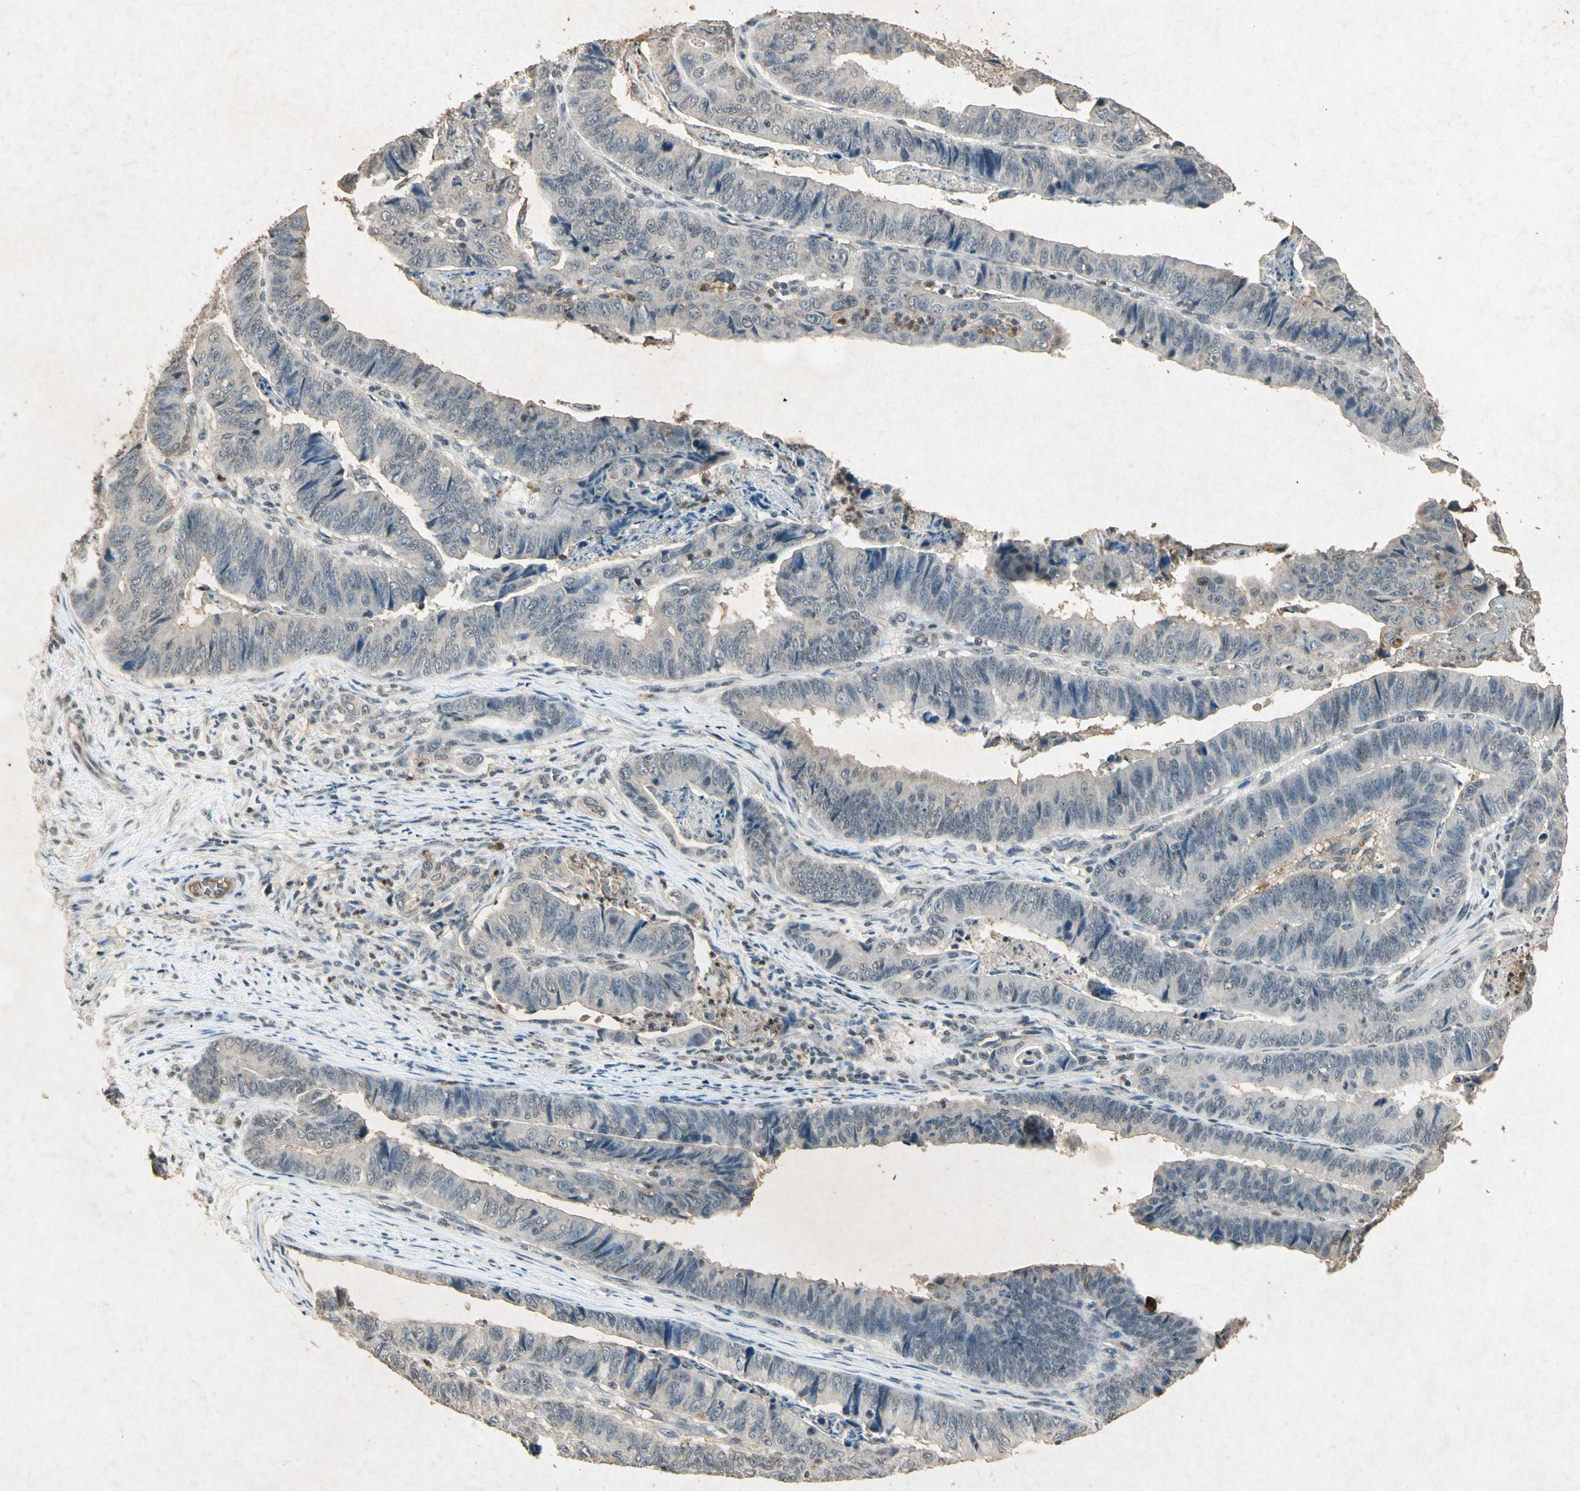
{"staining": {"intensity": "negative", "quantity": "none", "location": "none"}, "tissue": "stomach cancer", "cell_type": "Tumor cells", "image_type": "cancer", "snomed": [{"axis": "morphology", "description": "Adenocarcinoma, NOS"}, {"axis": "topography", "description": "Stomach, lower"}], "caption": "DAB immunohistochemical staining of human stomach adenocarcinoma demonstrates no significant positivity in tumor cells.", "gene": "CP", "patient": {"sex": "male", "age": 77}}